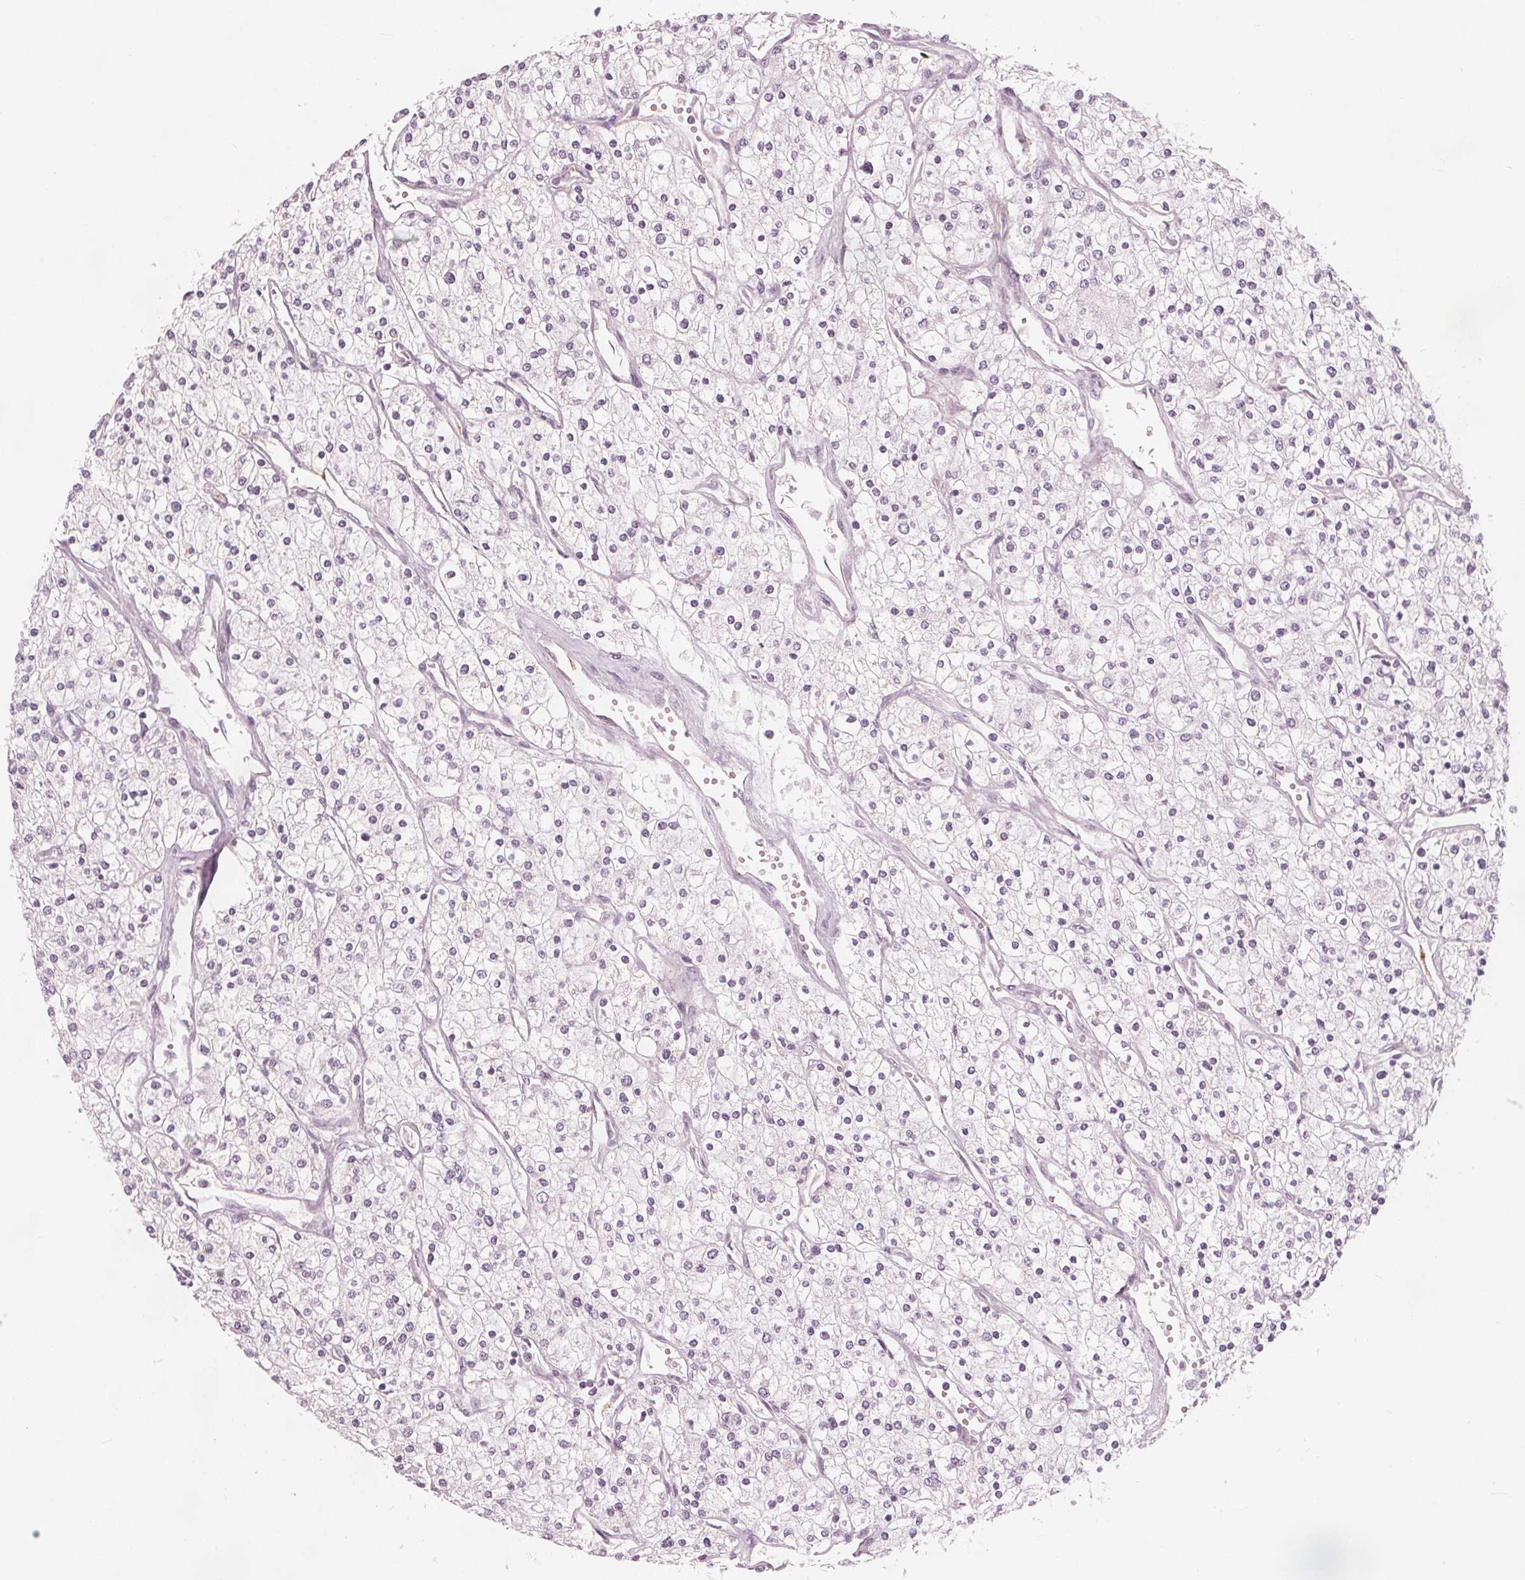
{"staining": {"intensity": "negative", "quantity": "none", "location": "none"}, "tissue": "renal cancer", "cell_type": "Tumor cells", "image_type": "cancer", "snomed": [{"axis": "morphology", "description": "Adenocarcinoma, NOS"}, {"axis": "topography", "description": "Kidney"}], "caption": "Adenocarcinoma (renal) was stained to show a protein in brown. There is no significant positivity in tumor cells. Brightfield microscopy of immunohistochemistry (IHC) stained with DAB (brown) and hematoxylin (blue), captured at high magnification.", "gene": "BRSK1", "patient": {"sex": "male", "age": 80}}